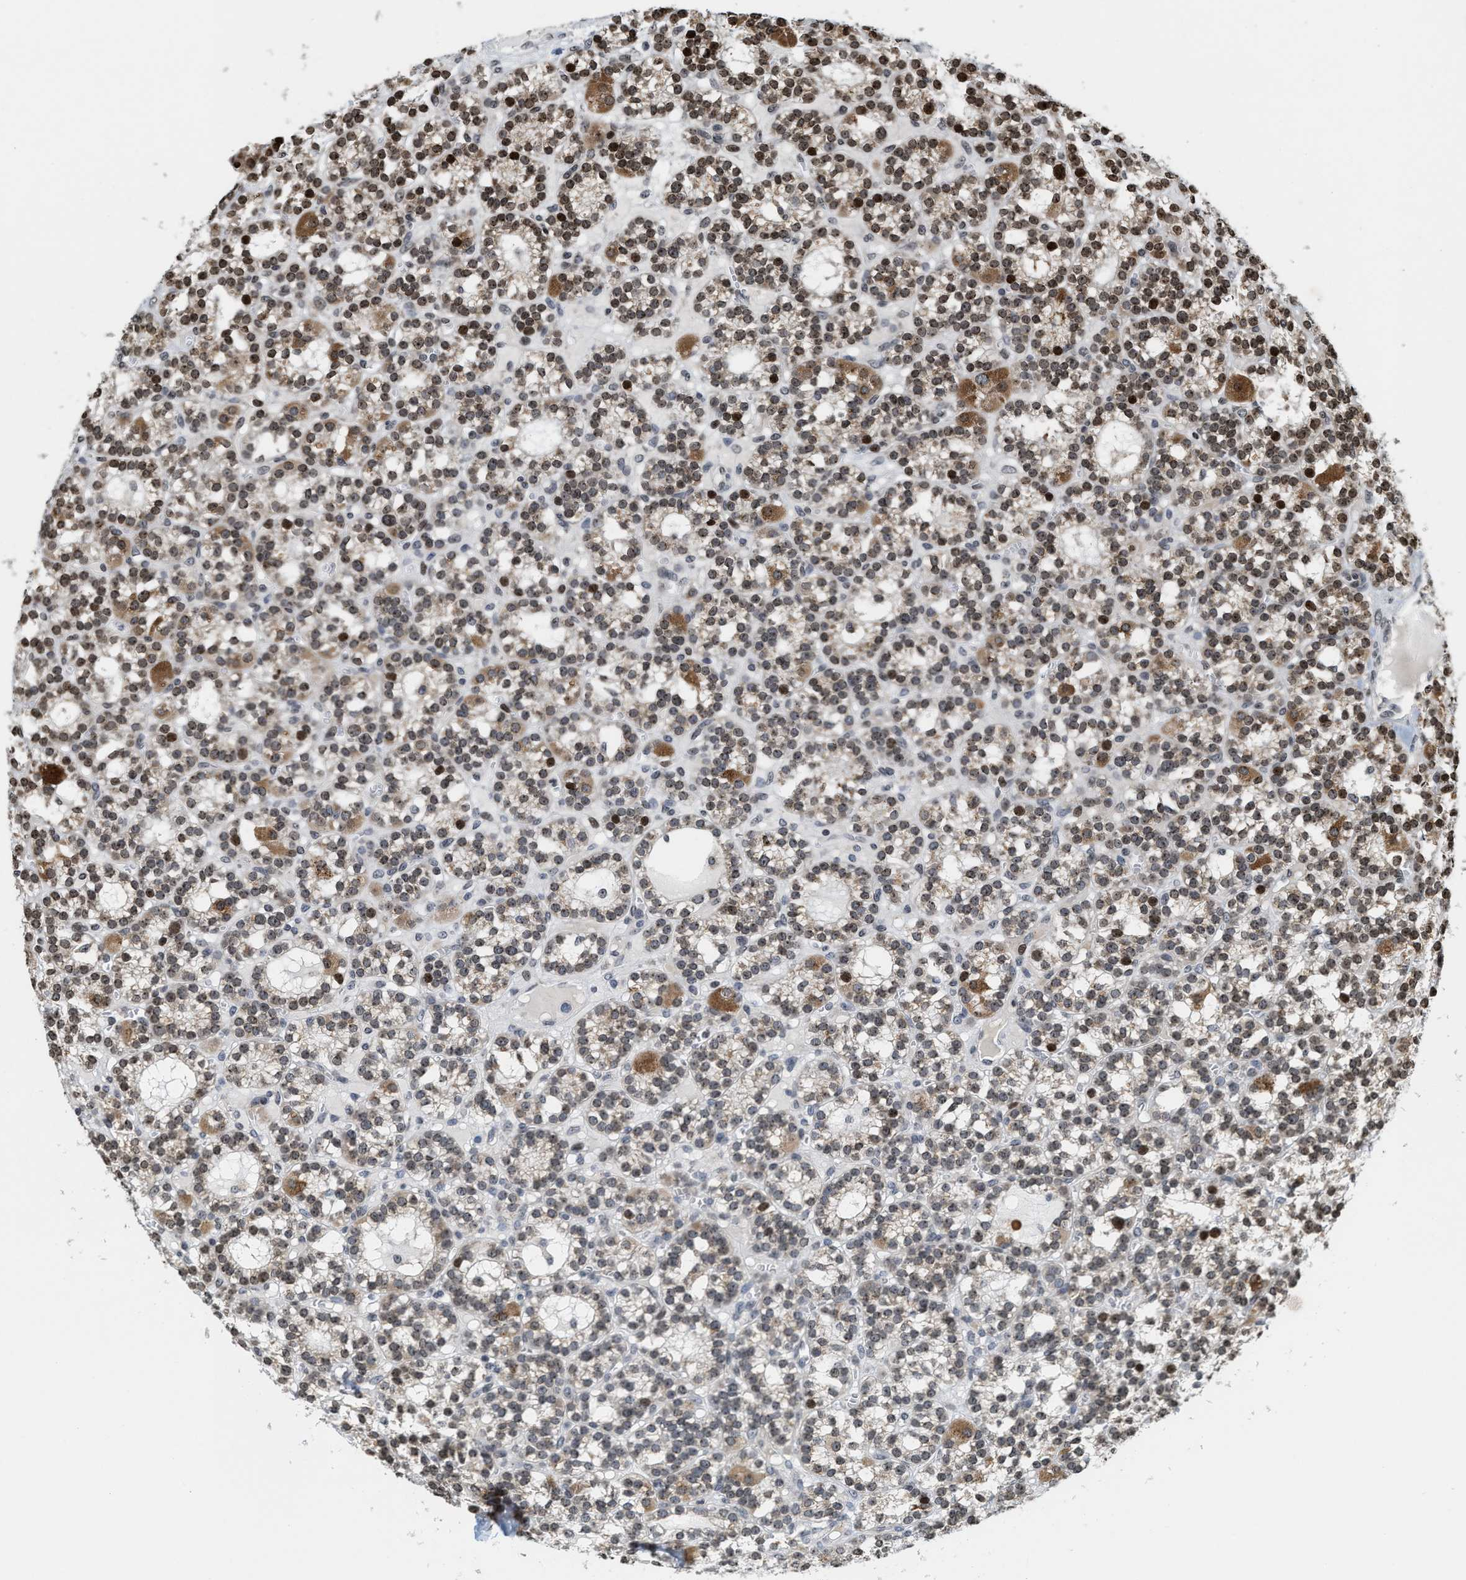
{"staining": {"intensity": "moderate", "quantity": ">75%", "location": "cytoplasmic/membranous,nuclear"}, "tissue": "parathyroid gland", "cell_type": "Glandular cells", "image_type": "normal", "snomed": [{"axis": "morphology", "description": "Normal tissue, NOS"}, {"axis": "morphology", "description": "Adenoma, NOS"}, {"axis": "topography", "description": "Parathyroid gland"}], "caption": "This photomicrograph displays immunohistochemistry staining of normal parathyroid gland, with medium moderate cytoplasmic/membranous,nuclear positivity in approximately >75% of glandular cells.", "gene": "PDZD2", "patient": {"sex": "female", "age": 58}}